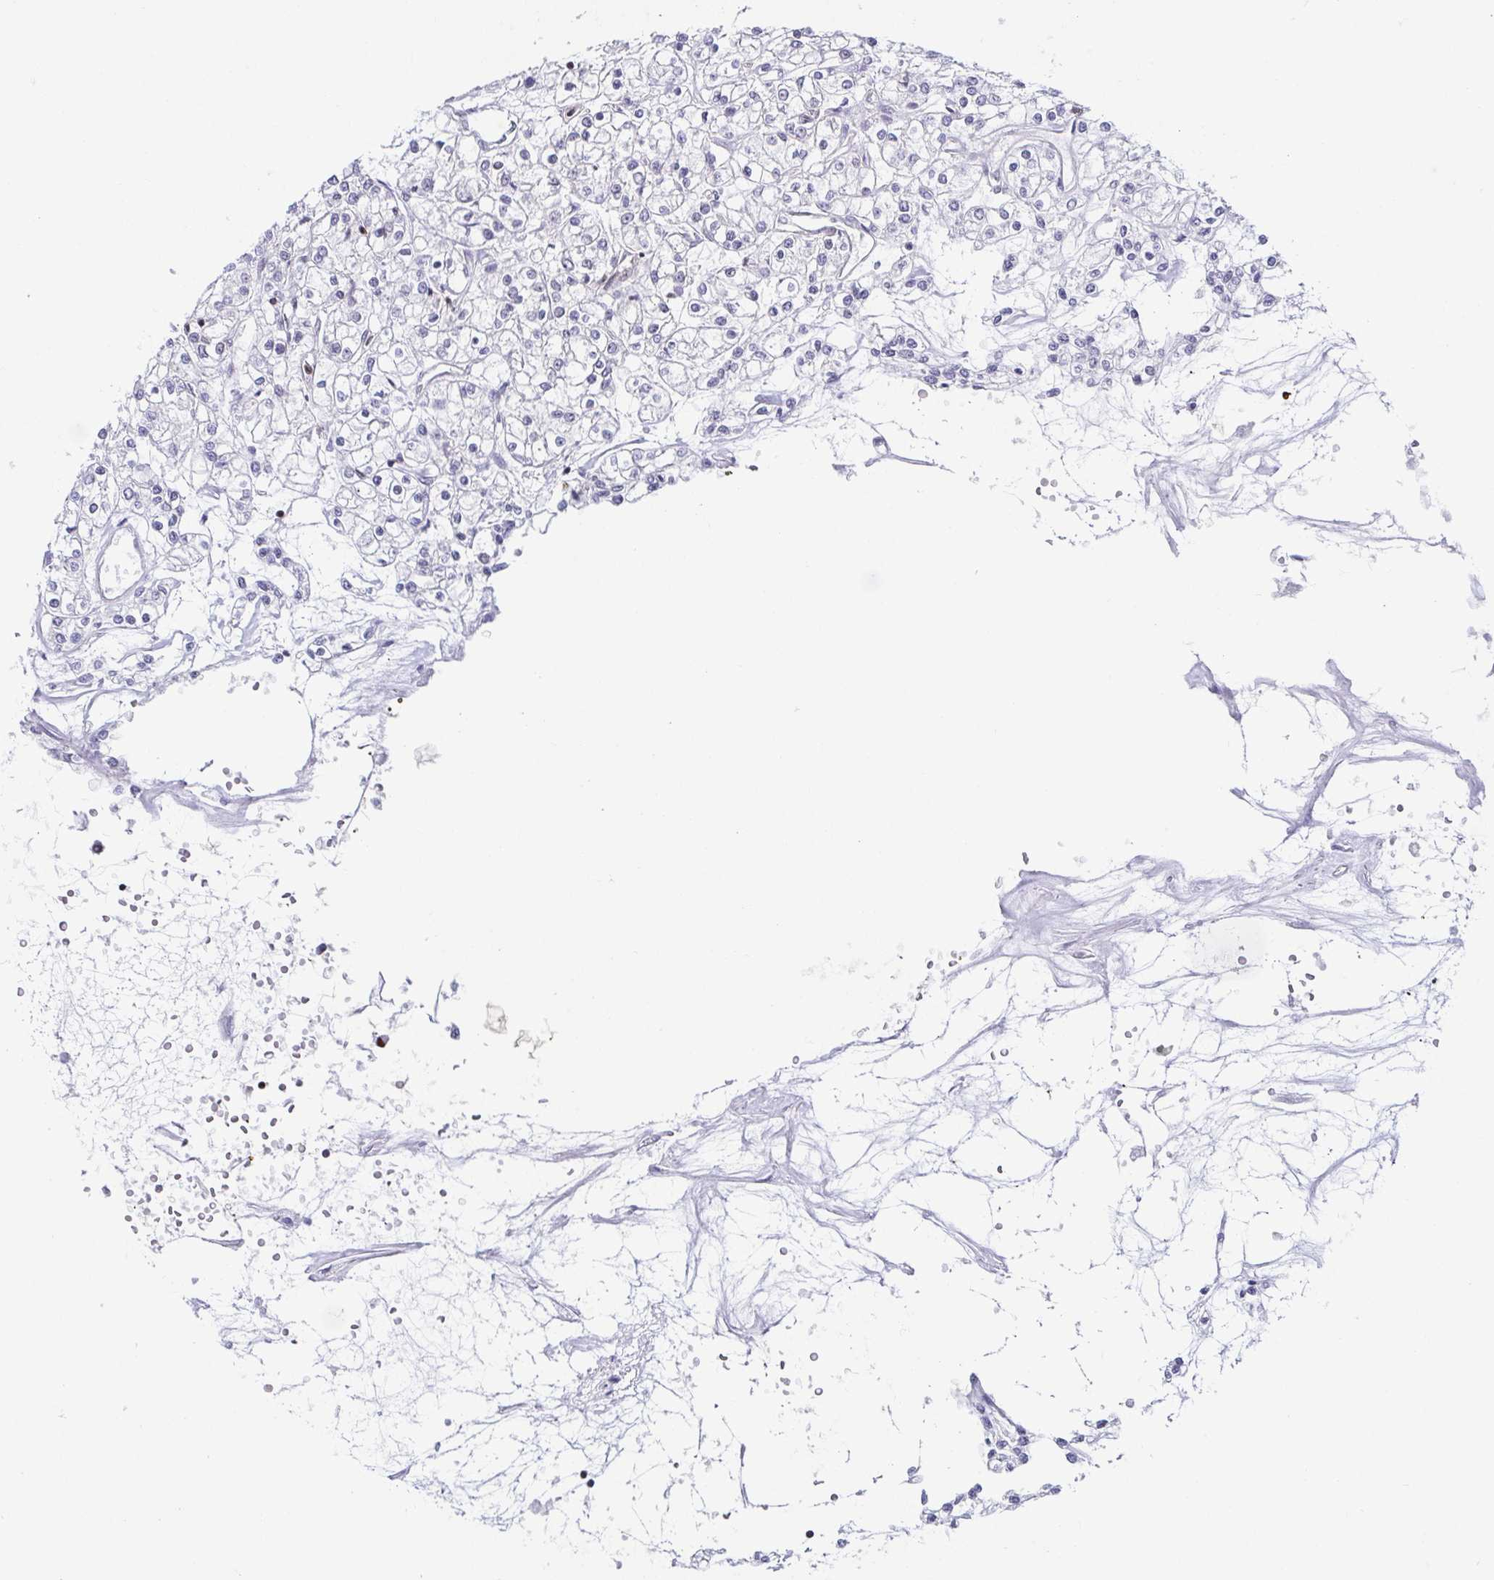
{"staining": {"intensity": "negative", "quantity": "none", "location": "none"}, "tissue": "renal cancer", "cell_type": "Tumor cells", "image_type": "cancer", "snomed": [{"axis": "morphology", "description": "Adenocarcinoma, NOS"}, {"axis": "topography", "description": "Kidney"}], "caption": "A photomicrograph of renal cancer (adenocarcinoma) stained for a protein displays no brown staining in tumor cells. (DAB IHC, high magnification).", "gene": "EWSR1", "patient": {"sex": "female", "age": 59}}